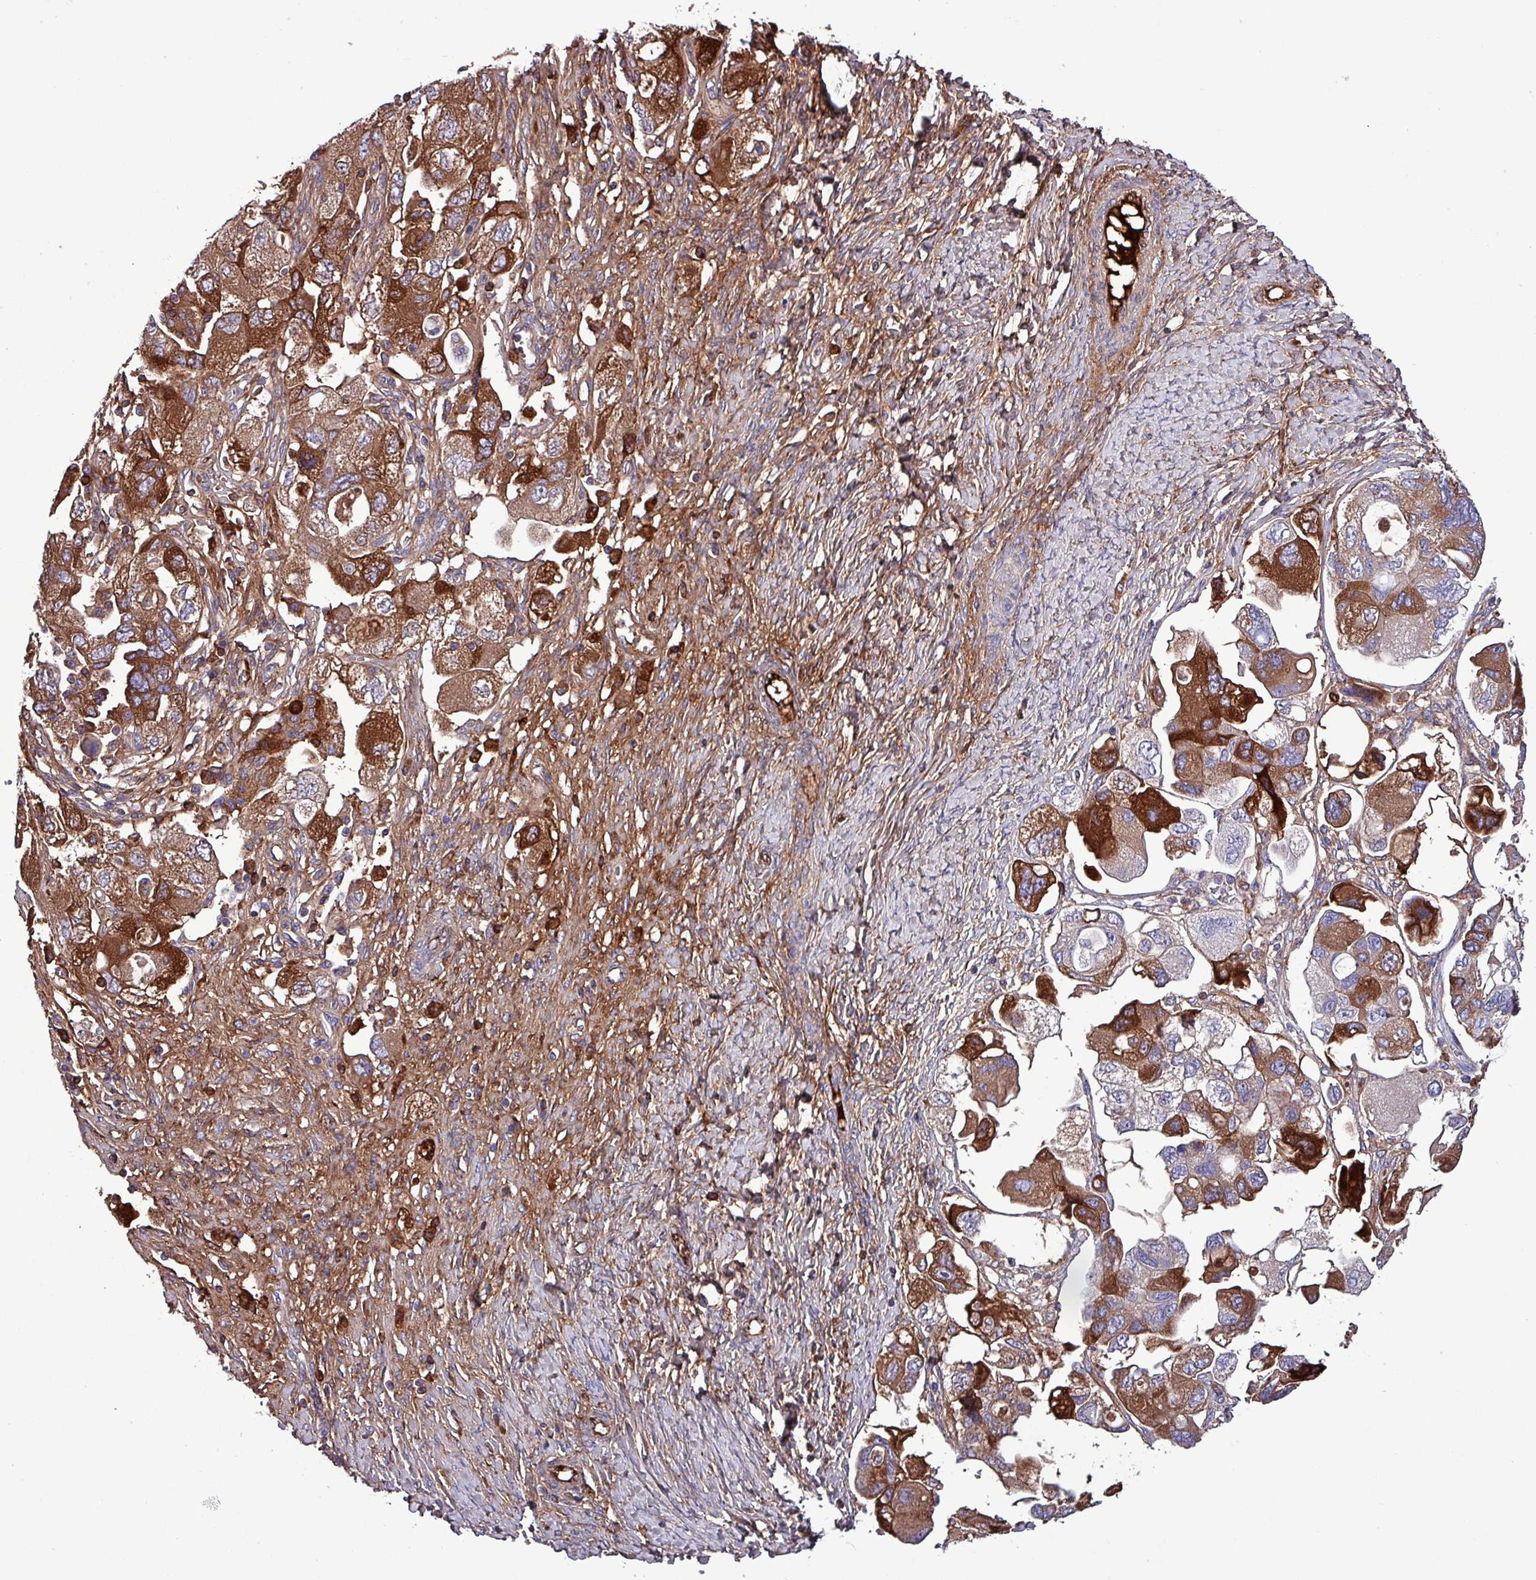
{"staining": {"intensity": "strong", "quantity": ">75%", "location": "cytoplasmic/membranous"}, "tissue": "ovarian cancer", "cell_type": "Tumor cells", "image_type": "cancer", "snomed": [{"axis": "morphology", "description": "Carcinoma, NOS"}, {"axis": "morphology", "description": "Cystadenocarcinoma, serous, NOS"}, {"axis": "topography", "description": "Ovary"}], "caption": "Protein expression by immunohistochemistry (IHC) reveals strong cytoplasmic/membranous staining in about >75% of tumor cells in ovarian cancer (carcinoma).", "gene": "HP", "patient": {"sex": "female", "age": 69}}